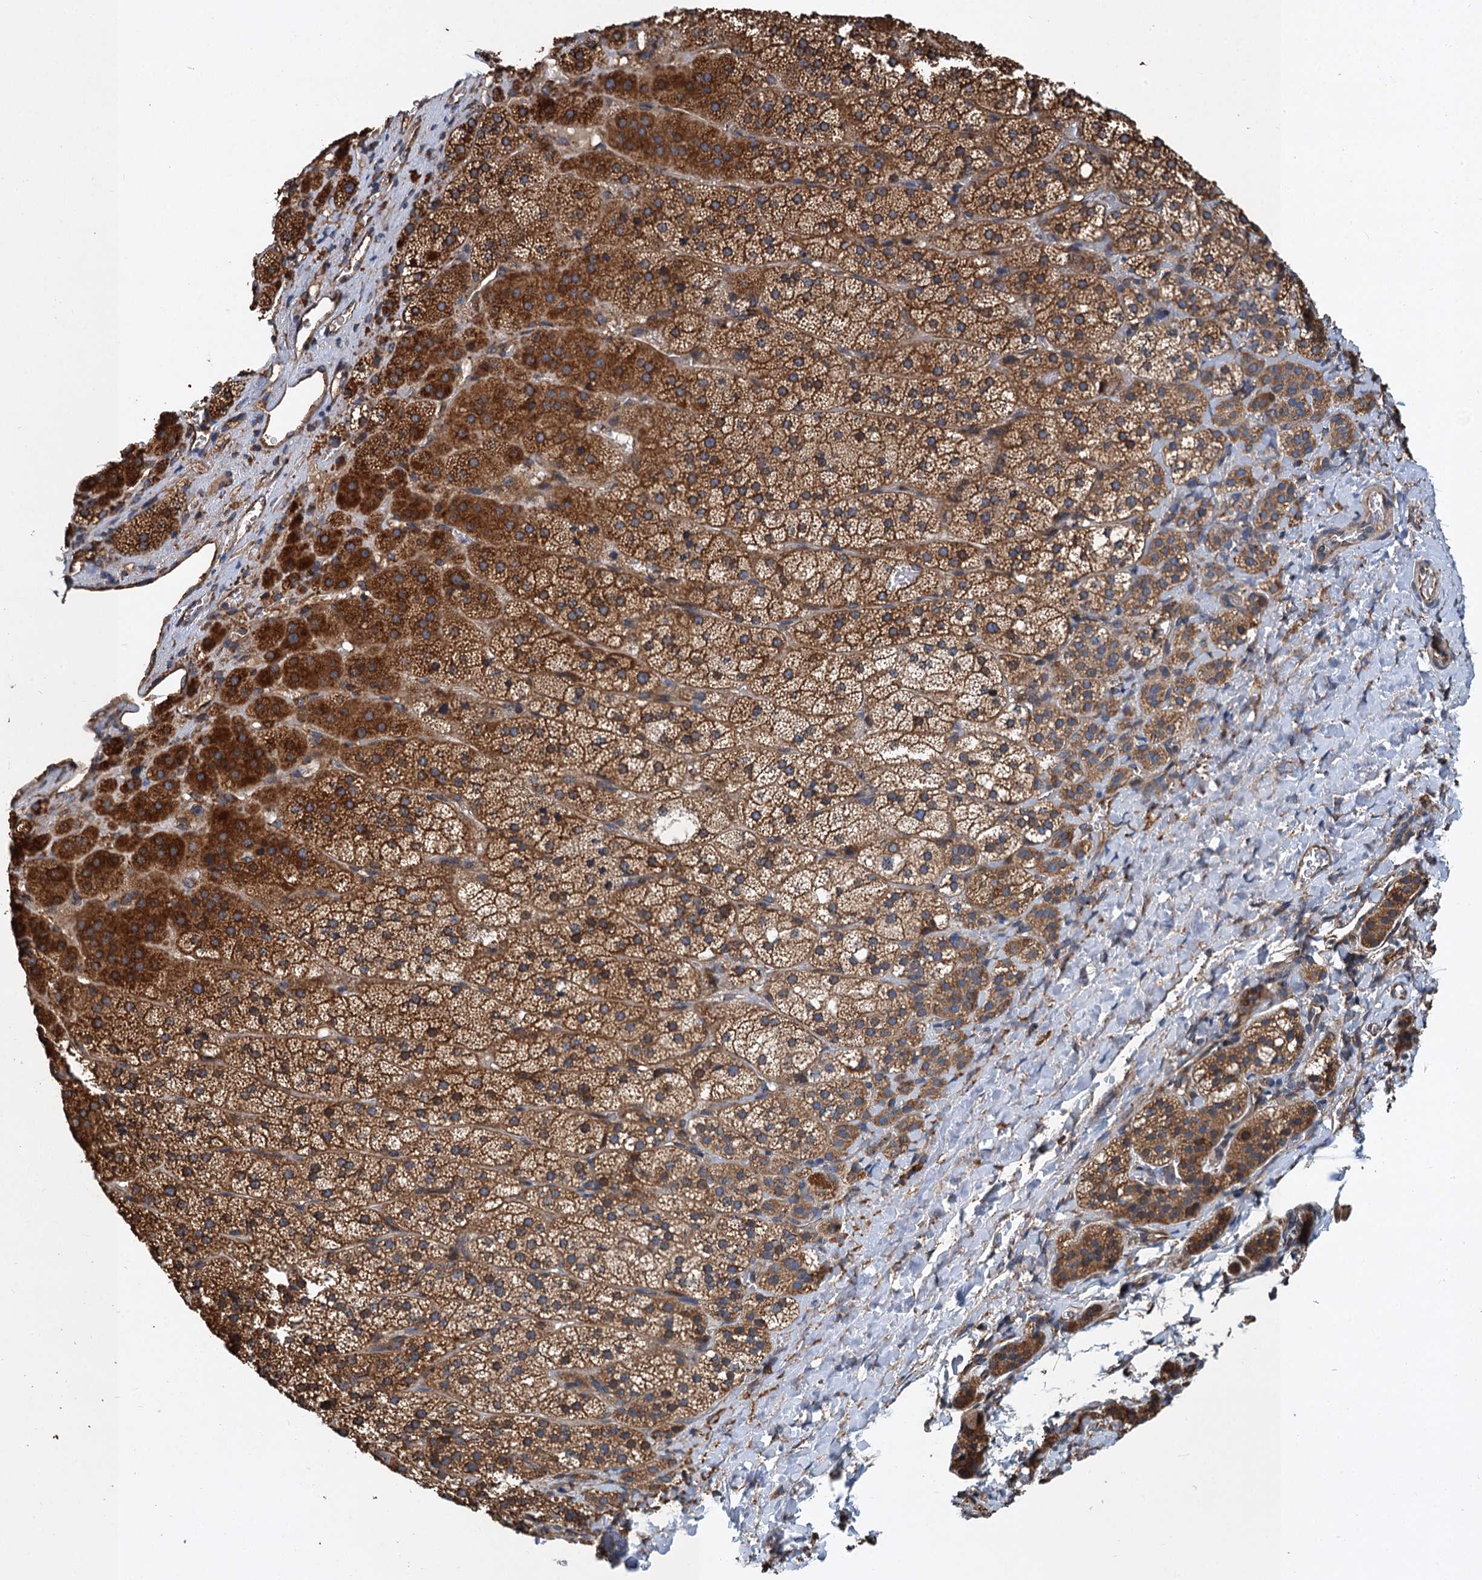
{"staining": {"intensity": "moderate", "quantity": "25%-75%", "location": "cytoplasmic/membranous"}, "tissue": "adrenal gland", "cell_type": "Glandular cells", "image_type": "normal", "snomed": [{"axis": "morphology", "description": "Normal tissue, NOS"}, {"axis": "topography", "description": "Adrenal gland"}], "caption": "Moderate cytoplasmic/membranous staining for a protein is seen in about 25%-75% of glandular cells of benign adrenal gland using immunohistochemistry (IHC).", "gene": "LINS1", "patient": {"sex": "female", "age": 44}}